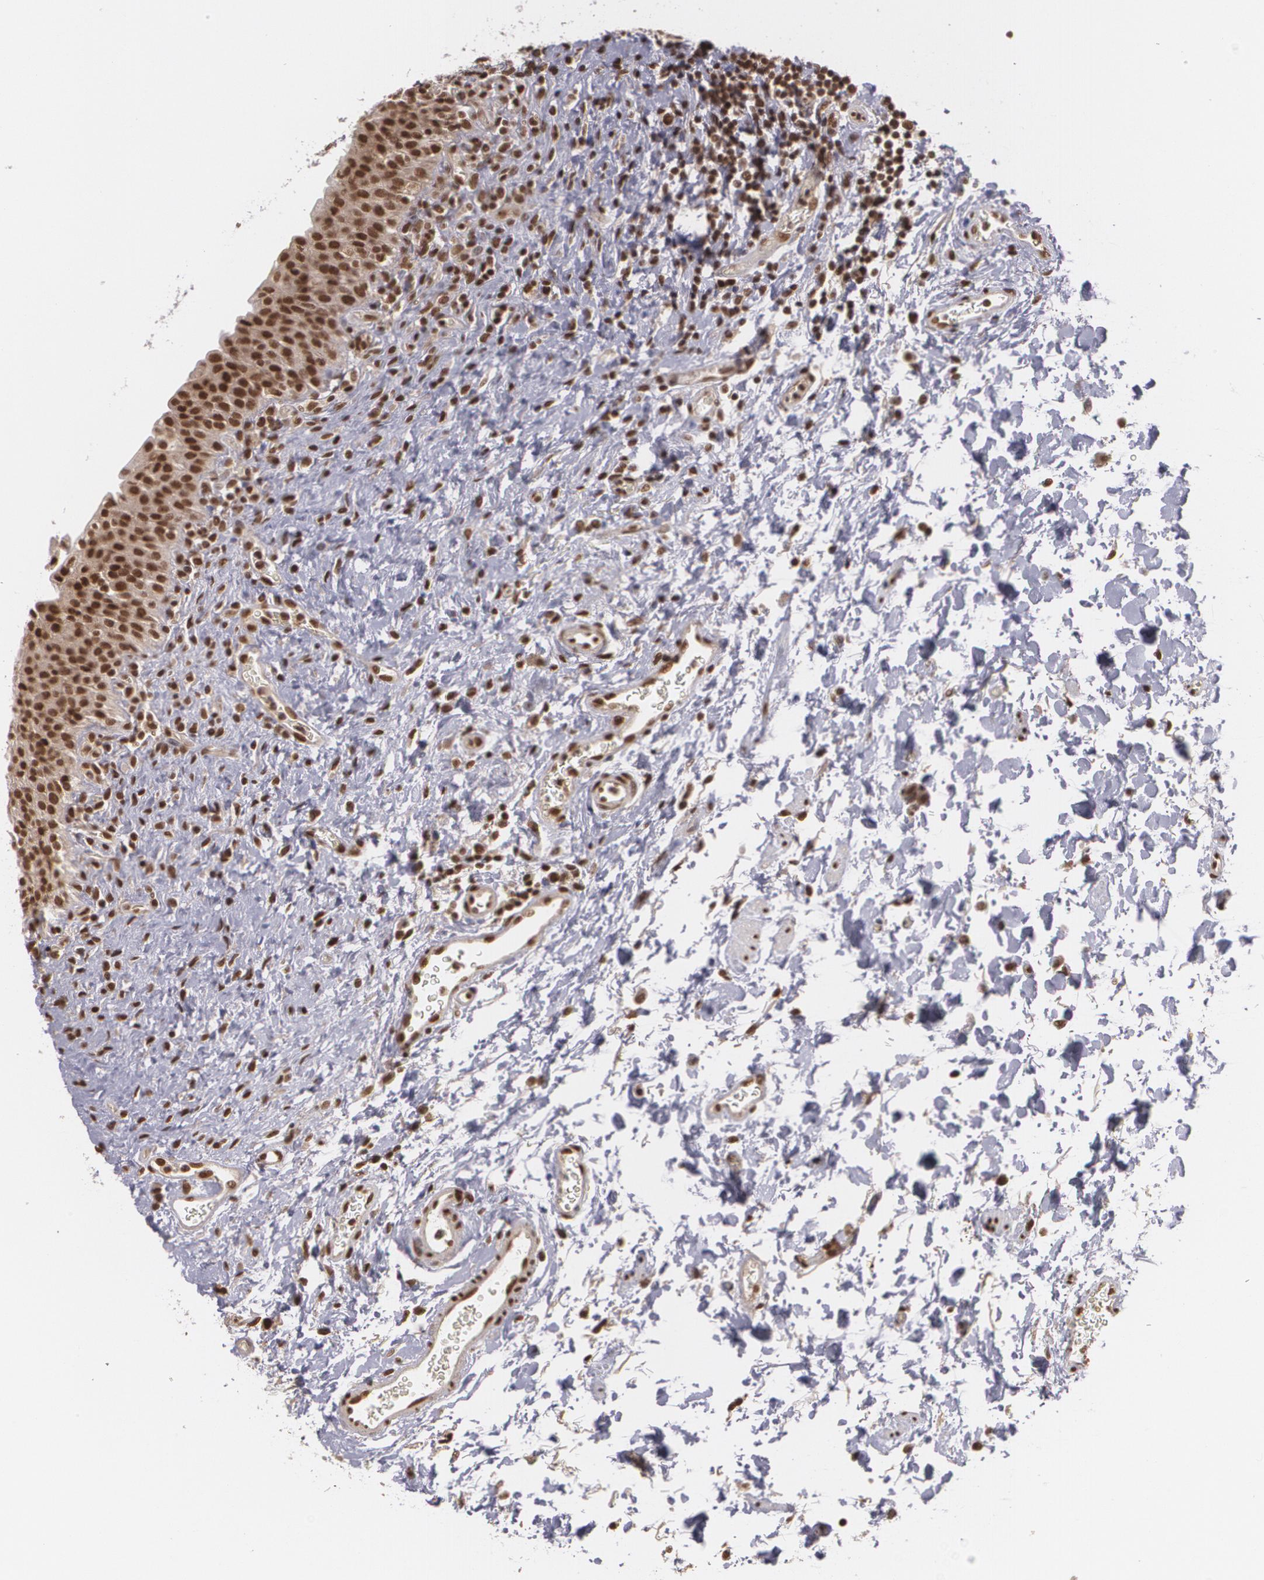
{"staining": {"intensity": "strong", "quantity": ">75%", "location": "nuclear"}, "tissue": "urinary bladder", "cell_type": "Urothelial cells", "image_type": "normal", "snomed": [{"axis": "morphology", "description": "Normal tissue, NOS"}, {"axis": "topography", "description": "Urinary bladder"}], "caption": "An immunohistochemistry photomicrograph of unremarkable tissue is shown. Protein staining in brown shows strong nuclear positivity in urinary bladder within urothelial cells.", "gene": "RXRB", "patient": {"sex": "male", "age": 51}}